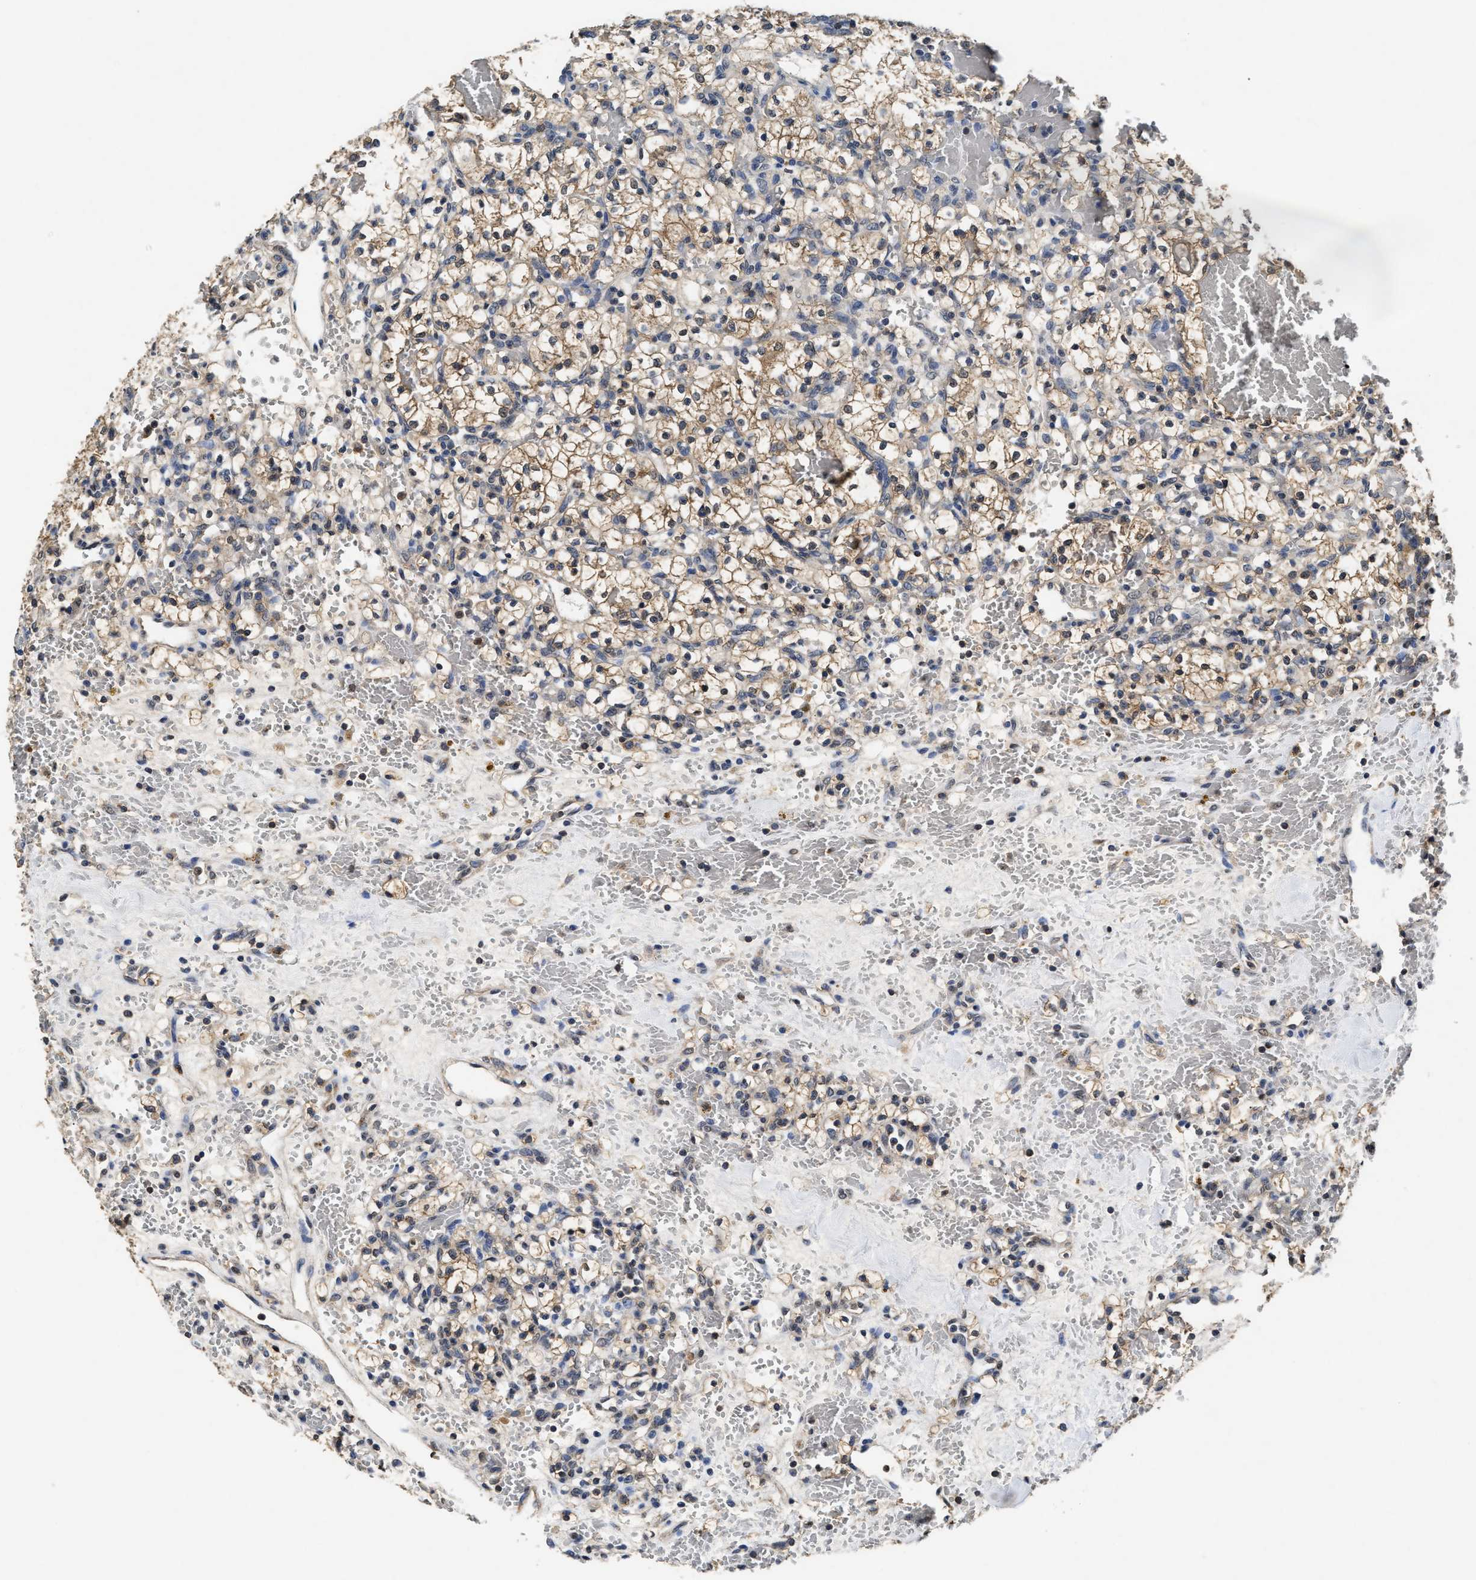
{"staining": {"intensity": "moderate", "quantity": ">75%", "location": "cytoplasmic/membranous"}, "tissue": "renal cancer", "cell_type": "Tumor cells", "image_type": "cancer", "snomed": [{"axis": "morphology", "description": "Adenocarcinoma, NOS"}, {"axis": "topography", "description": "Kidney"}], "caption": "Immunohistochemistry photomicrograph of neoplastic tissue: renal adenocarcinoma stained using immunohistochemistry (IHC) shows medium levels of moderate protein expression localized specifically in the cytoplasmic/membranous of tumor cells, appearing as a cytoplasmic/membranous brown color.", "gene": "ACAT2", "patient": {"sex": "female", "age": 60}}